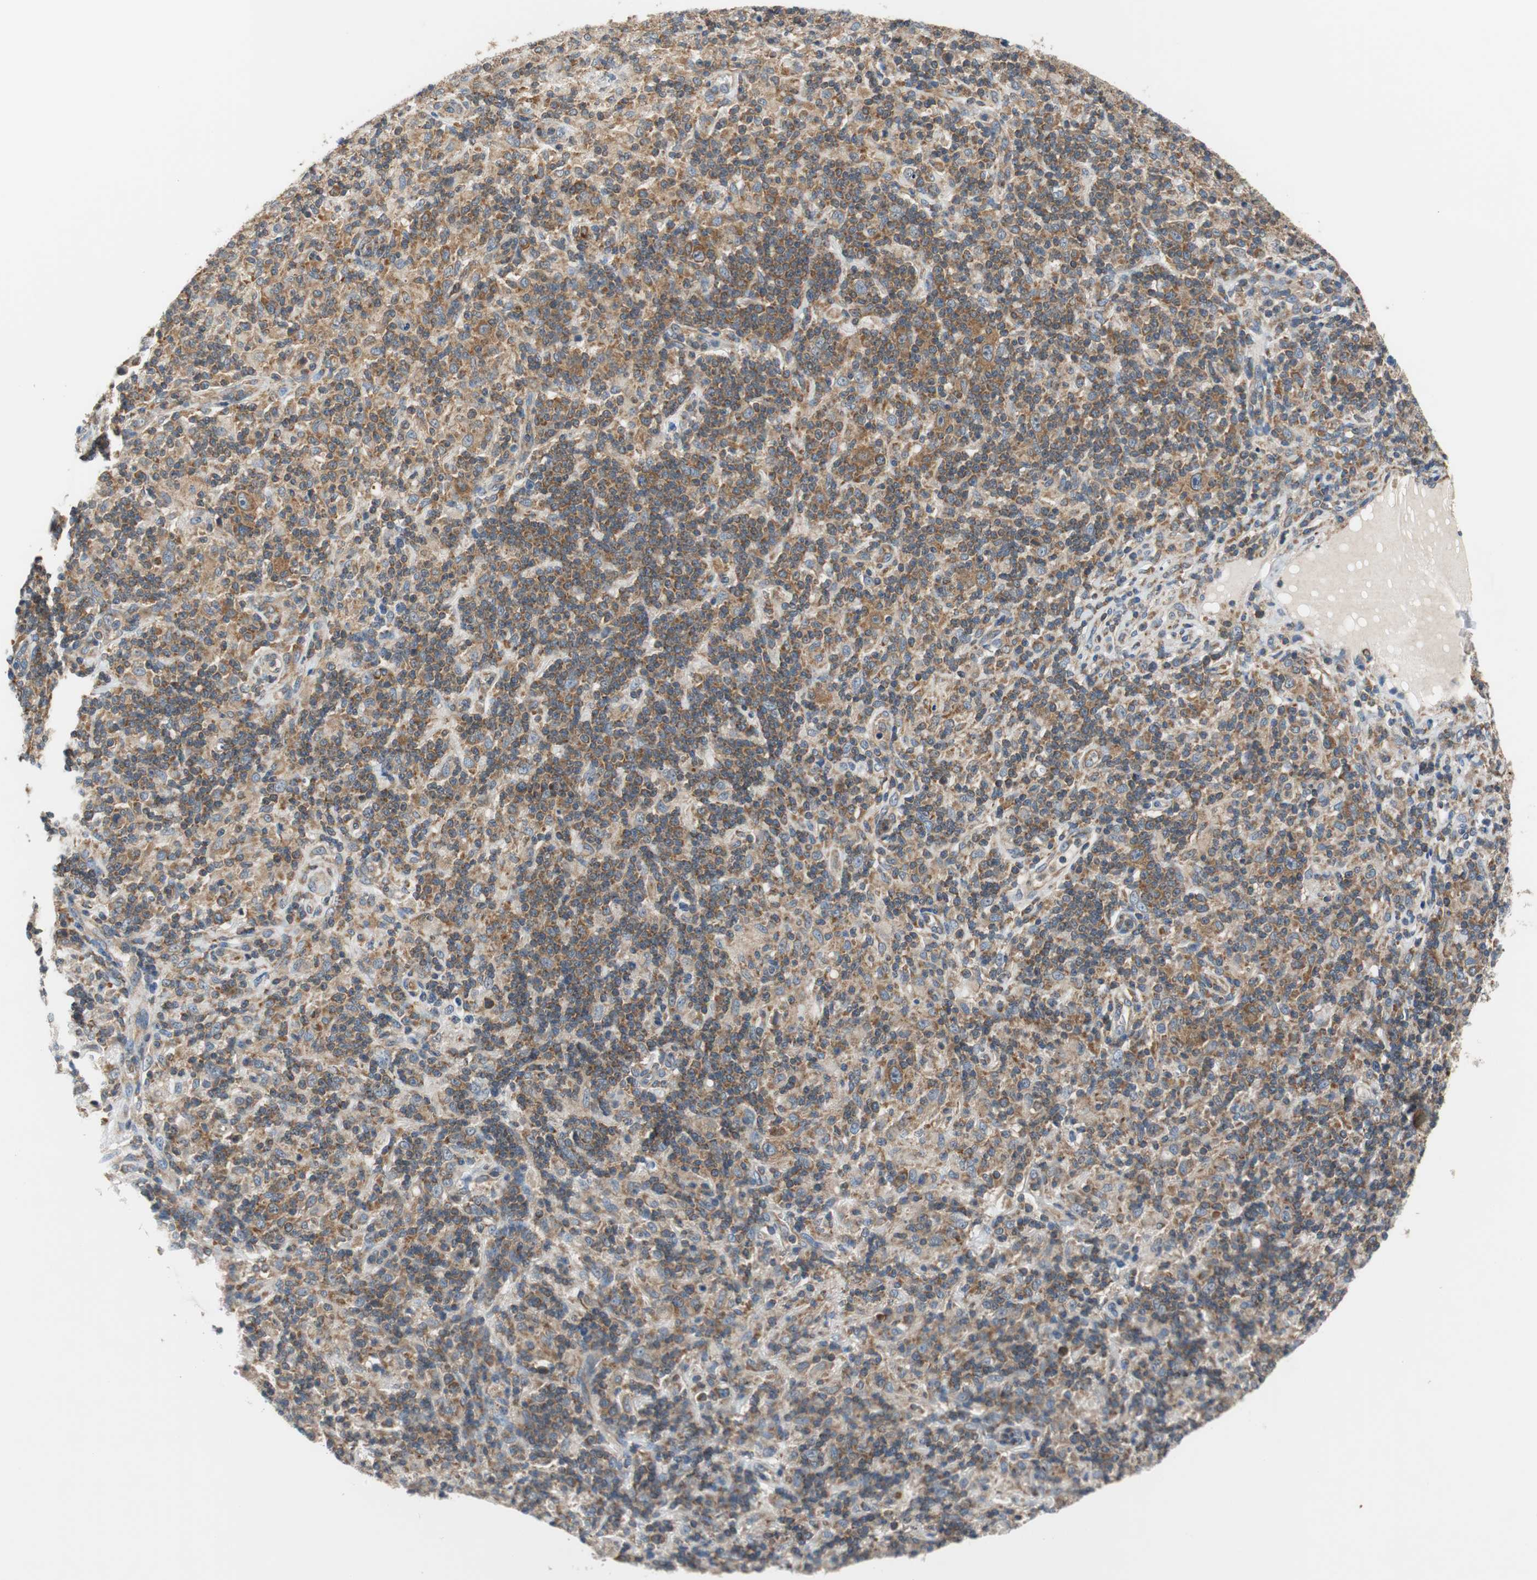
{"staining": {"intensity": "moderate", "quantity": ">75%", "location": "cytoplasmic/membranous"}, "tissue": "lymphoma", "cell_type": "Tumor cells", "image_type": "cancer", "snomed": [{"axis": "morphology", "description": "Hodgkin's disease, NOS"}, {"axis": "topography", "description": "Lymph node"}], "caption": "Hodgkin's disease stained for a protein (brown) reveals moderate cytoplasmic/membranous positive positivity in approximately >75% of tumor cells.", "gene": "CNOT3", "patient": {"sex": "male", "age": 70}}